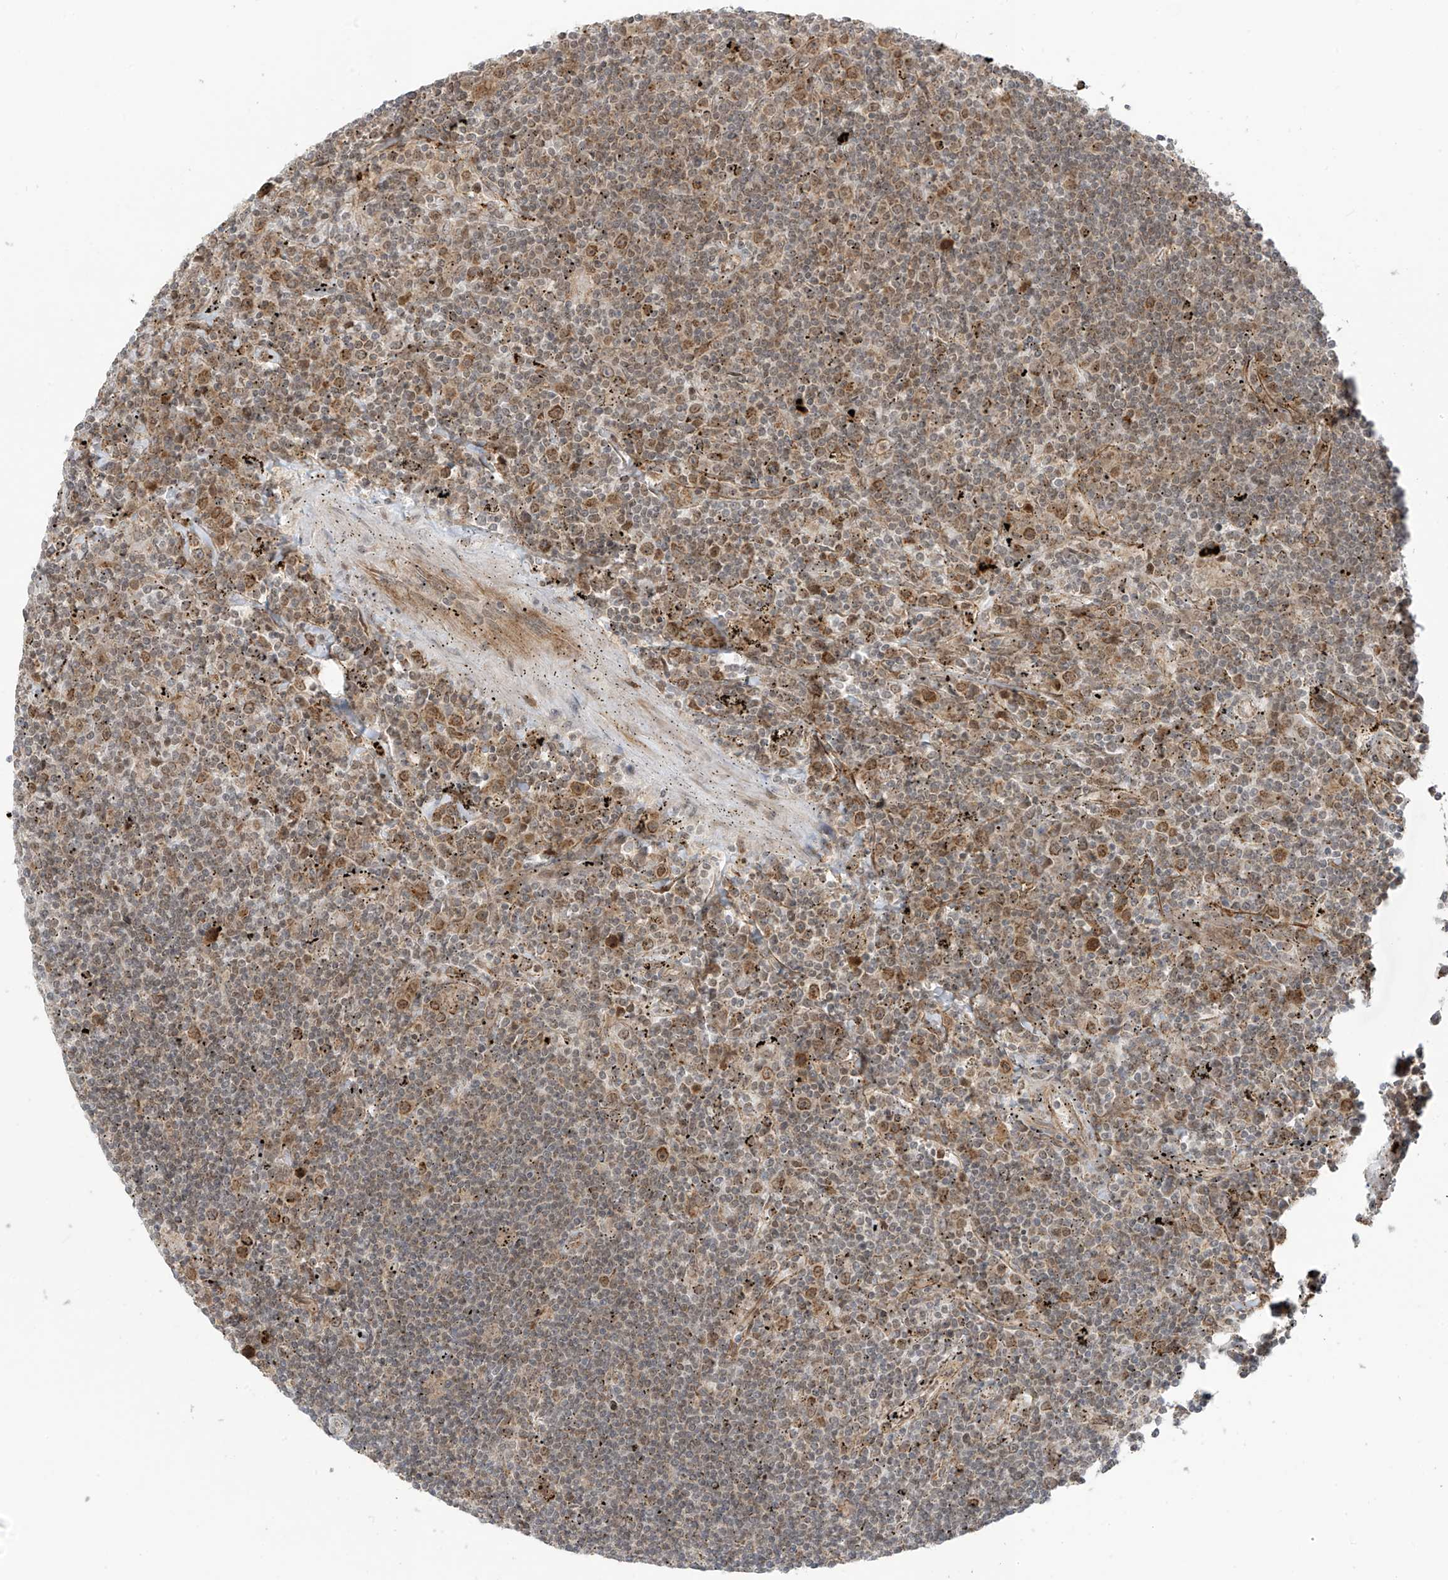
{"staining": {"intensity": "moderate", "quantity": "<25%", "location": "cytoplasmic/membranous"}, "tissue": "lymphoma", "cell_type": "Tumor cells", "image_type": "cancer", "snomed": [{"axis": "morphology", "description": "Malignant lymphoma, non-Hodgkin's type, Low grade"}, {"axis": "topography", "description": "Spleen"}], "caption": "Immunohistochemistry of human lymphoma displays low levels of moderate cytoplasmic/membranous expression in approximately <25% of tumor cells.", "gene": "PDE11A", "patient": {"sex": "male", "age": 76}}